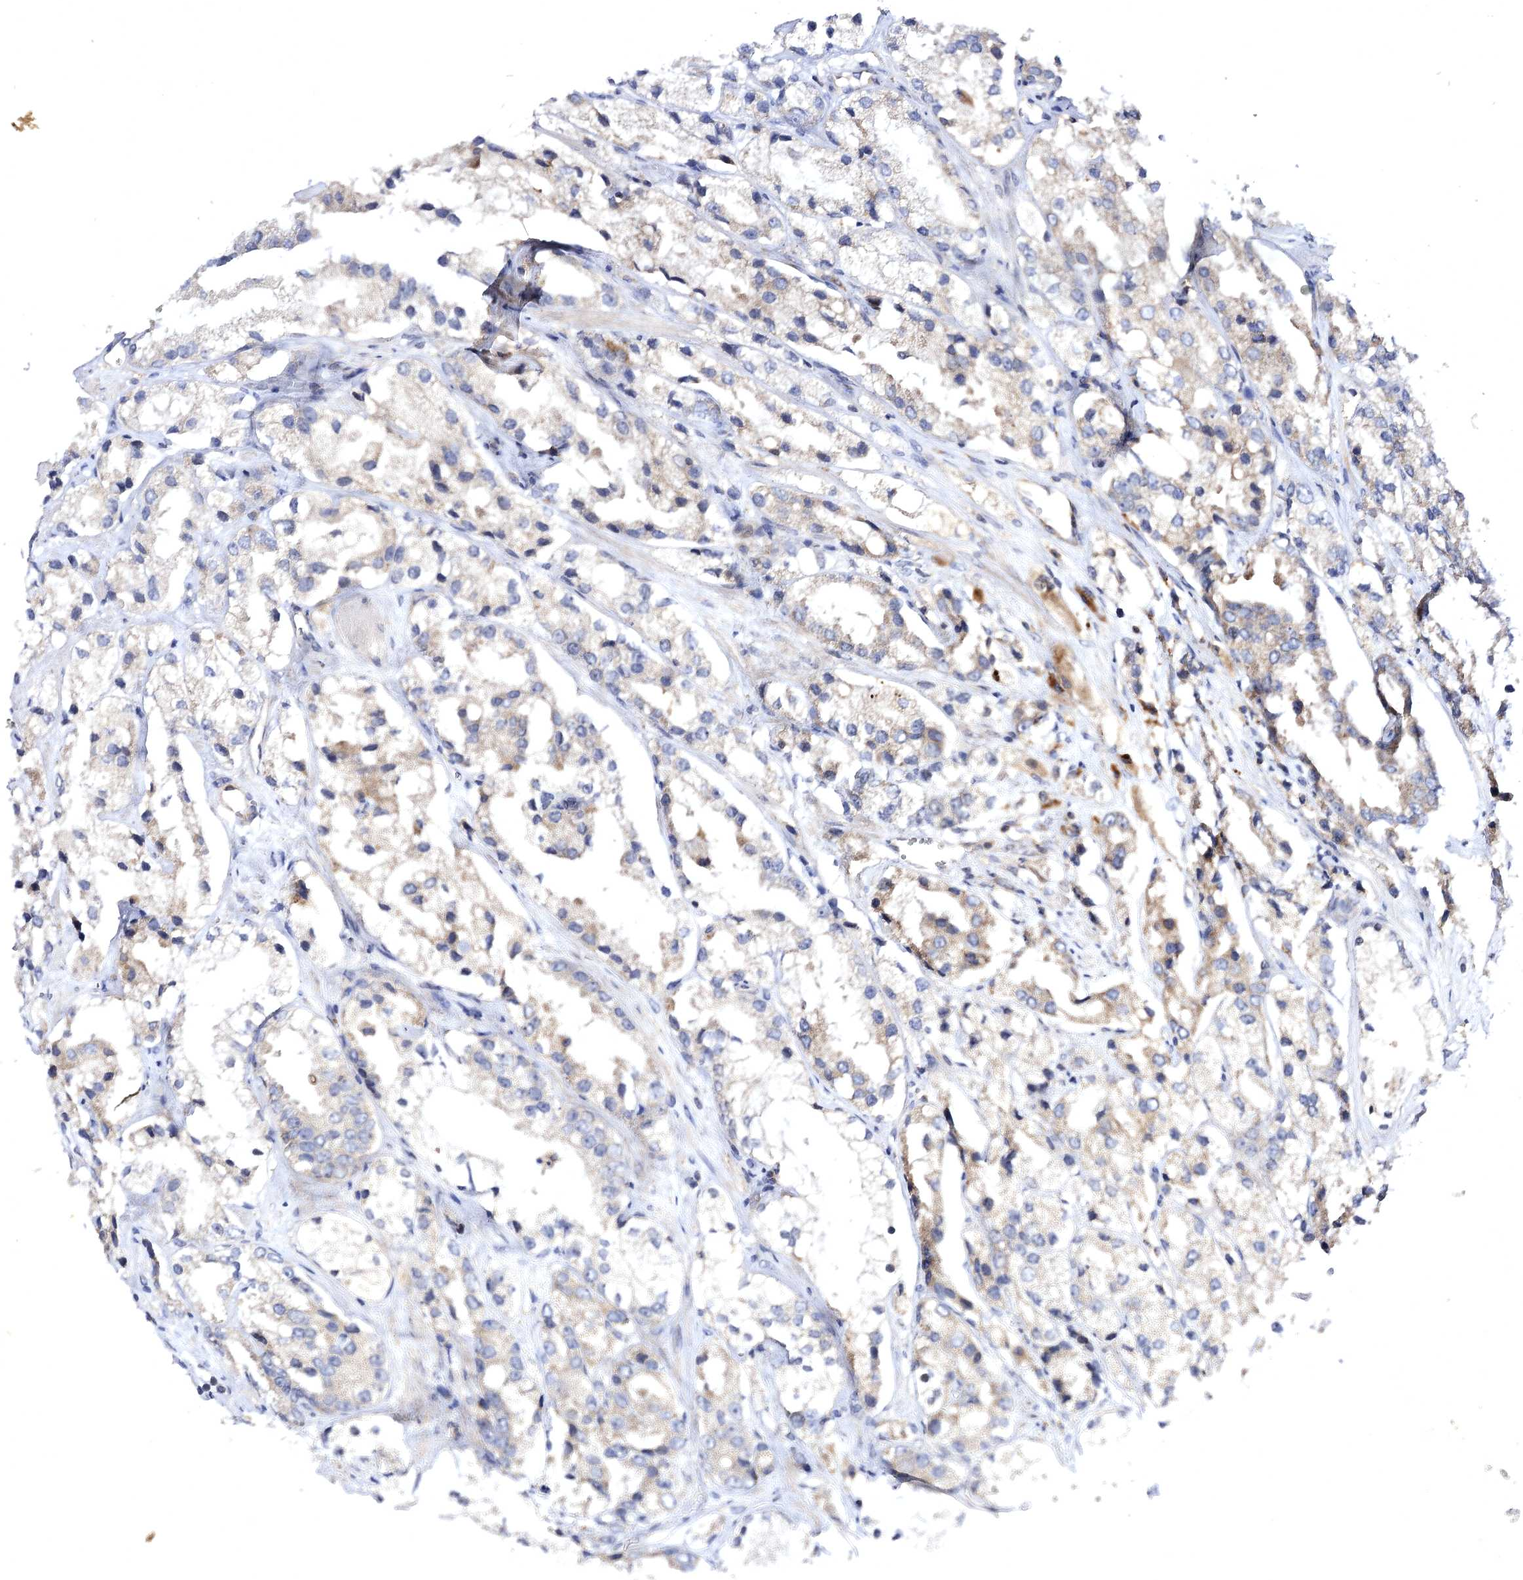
{"staining": {"intensity": "weak", "quantity": "<25%", "location": "cytoplasmic/membranous"}, "tissue": "prostate cancer", "cell_type": "Tumor cells", "image_type": "cancer", "snomed": [{"axis": "morphology", "description": "Adenocarcinoma, High grade"}, {"axis": "topography", "description": "Prostate"}], "caption": "Tumor cells show no significant expression in adenocarcinoma (high-grade) (prostate).", "gene": "BCR", "patient": {"sex": "male", "age": 66}}